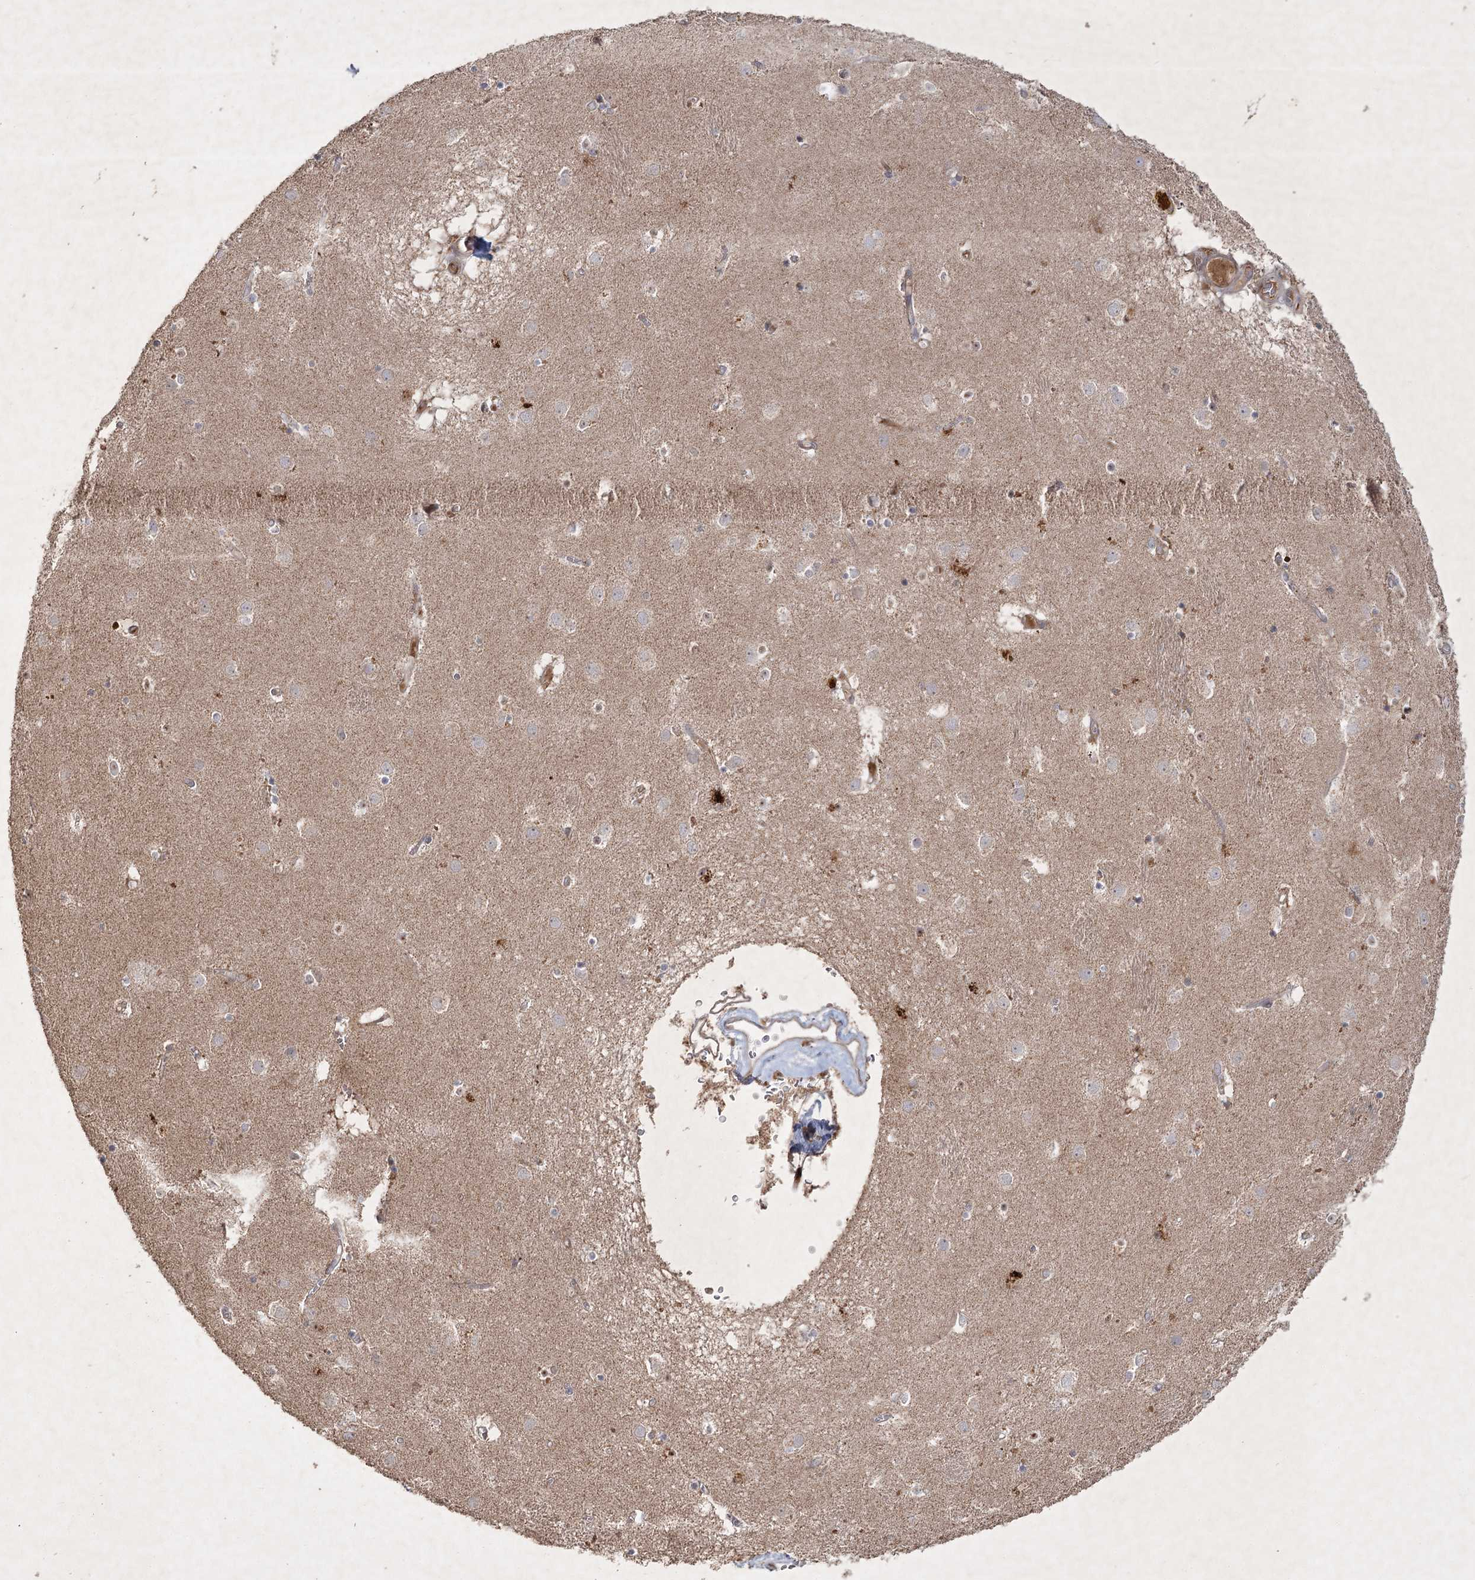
{"staining": {"intensity": "negative", "quantity": "none", "location": "none"}, "tissue": "caudate", "cell_type": "Glial cells", "image_type": "normal", "snomed": [{"axis": "morphology", "description": "Normal tissue, NOS"}, {"axis": "topography", "description": "Lateral ventricle wall"}], "caption": "The immunohistochemistry image has no significant expression in glial cells of caudate. The staining is performed using DAB brown chromogen with nuclei counter-stained in using hematoxylin.", "gene": "KBTBD4", "patient": {"sex": "male", "age": 70}}